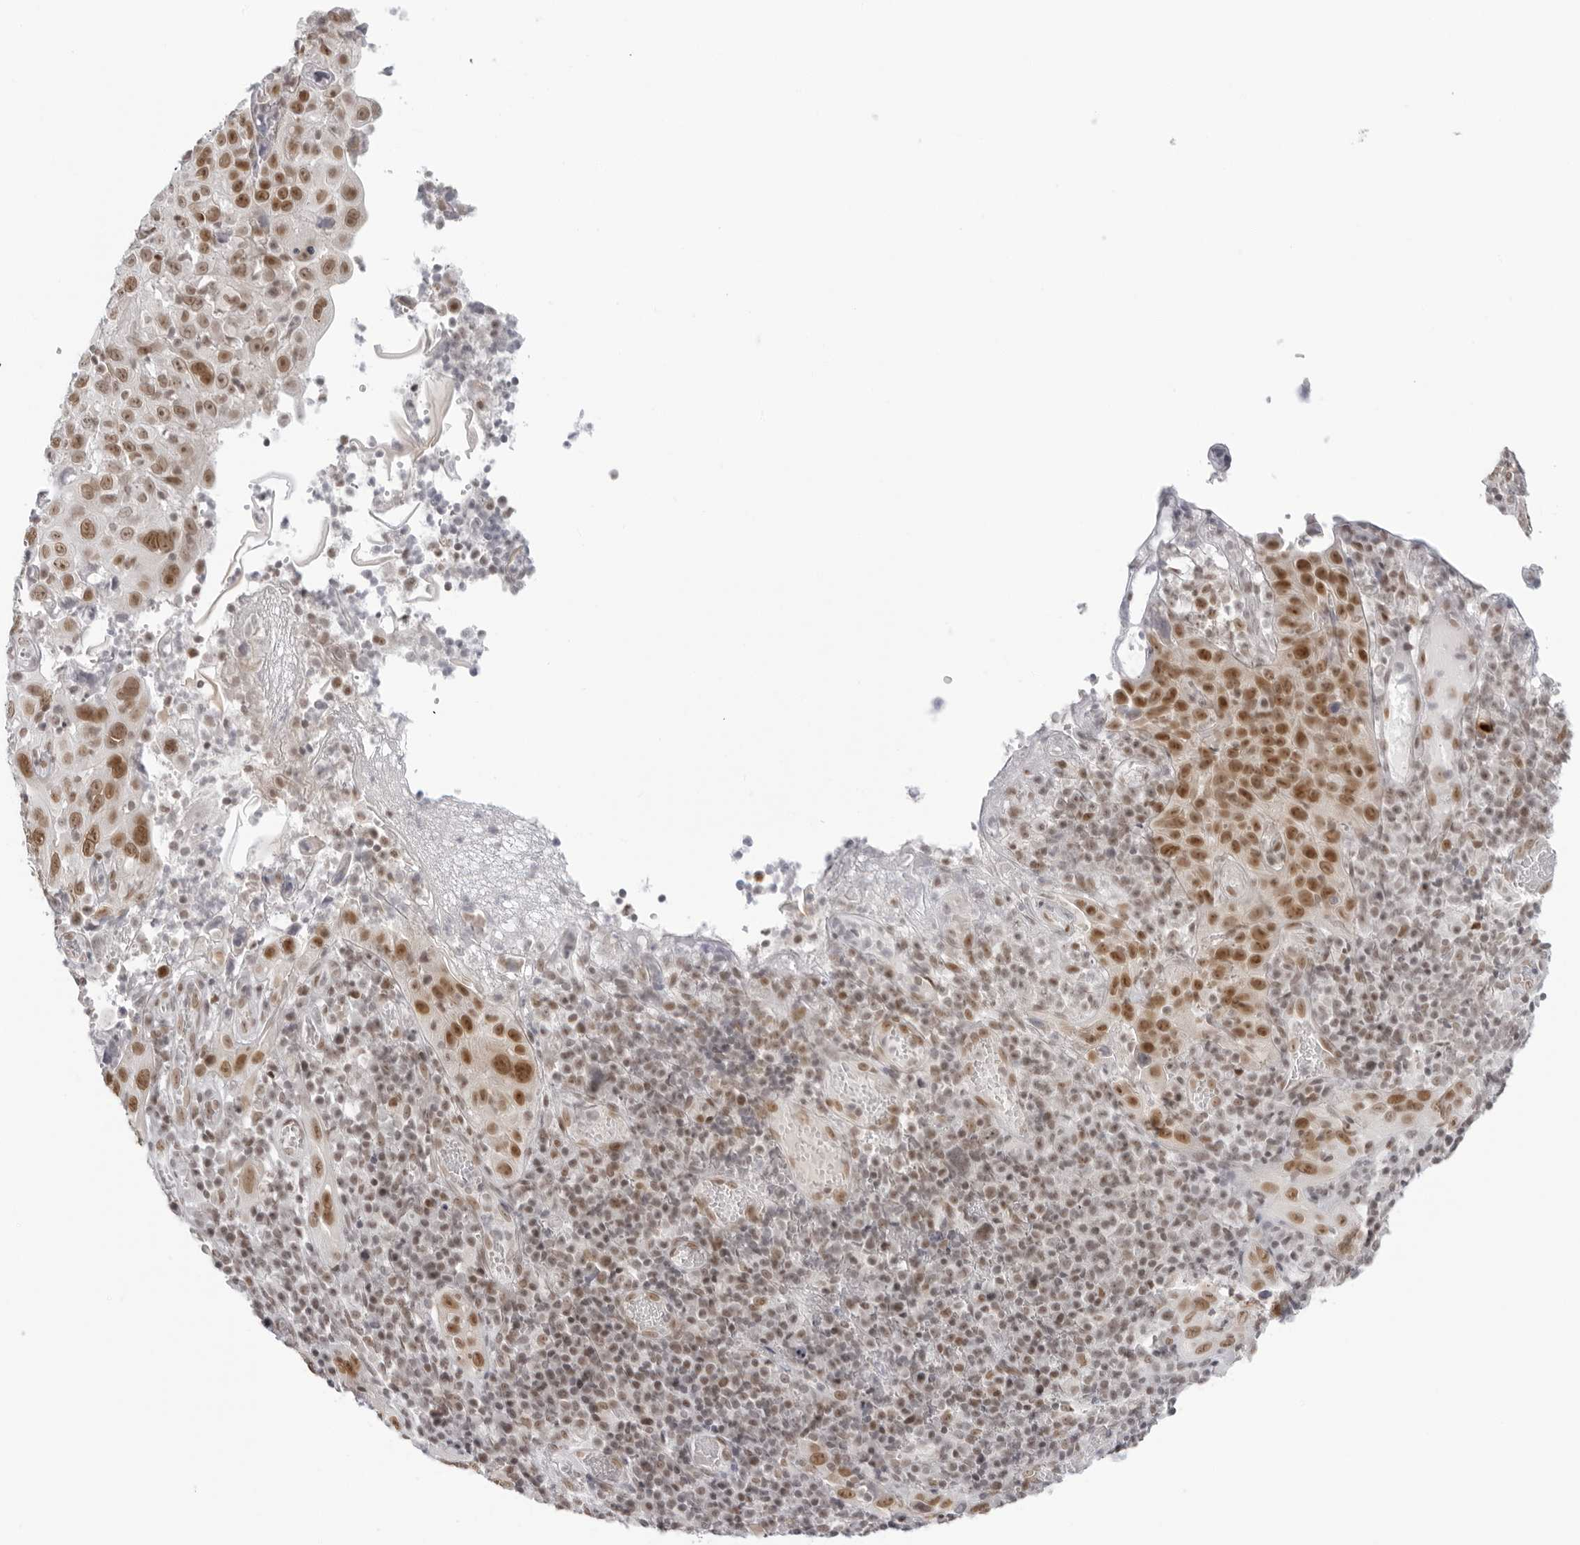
{"staining": {"intensity": "strong", "quantity": "25%-75%", "location": "nuclear"}, "tissue": "cervical cancer", "cell_type": "Tumor cells", "image_type": "cancer", "snomed": [{"axis": "morphology", "description": "Squamous cell carcinoma, NOS"}, {"axis": "topography", "description": "Cervix"}], "caption": "Immunohistochemical staining of squamous cell carcinoma (cervical) displays high levels of strong nuclear expression in approximately 25%-75% of tumor cells. The protein of interest is shown in brown color, while the nuclei are stained blue.", "gene": "FOXK2", "patient": {"sex": "female", "age": 46}}